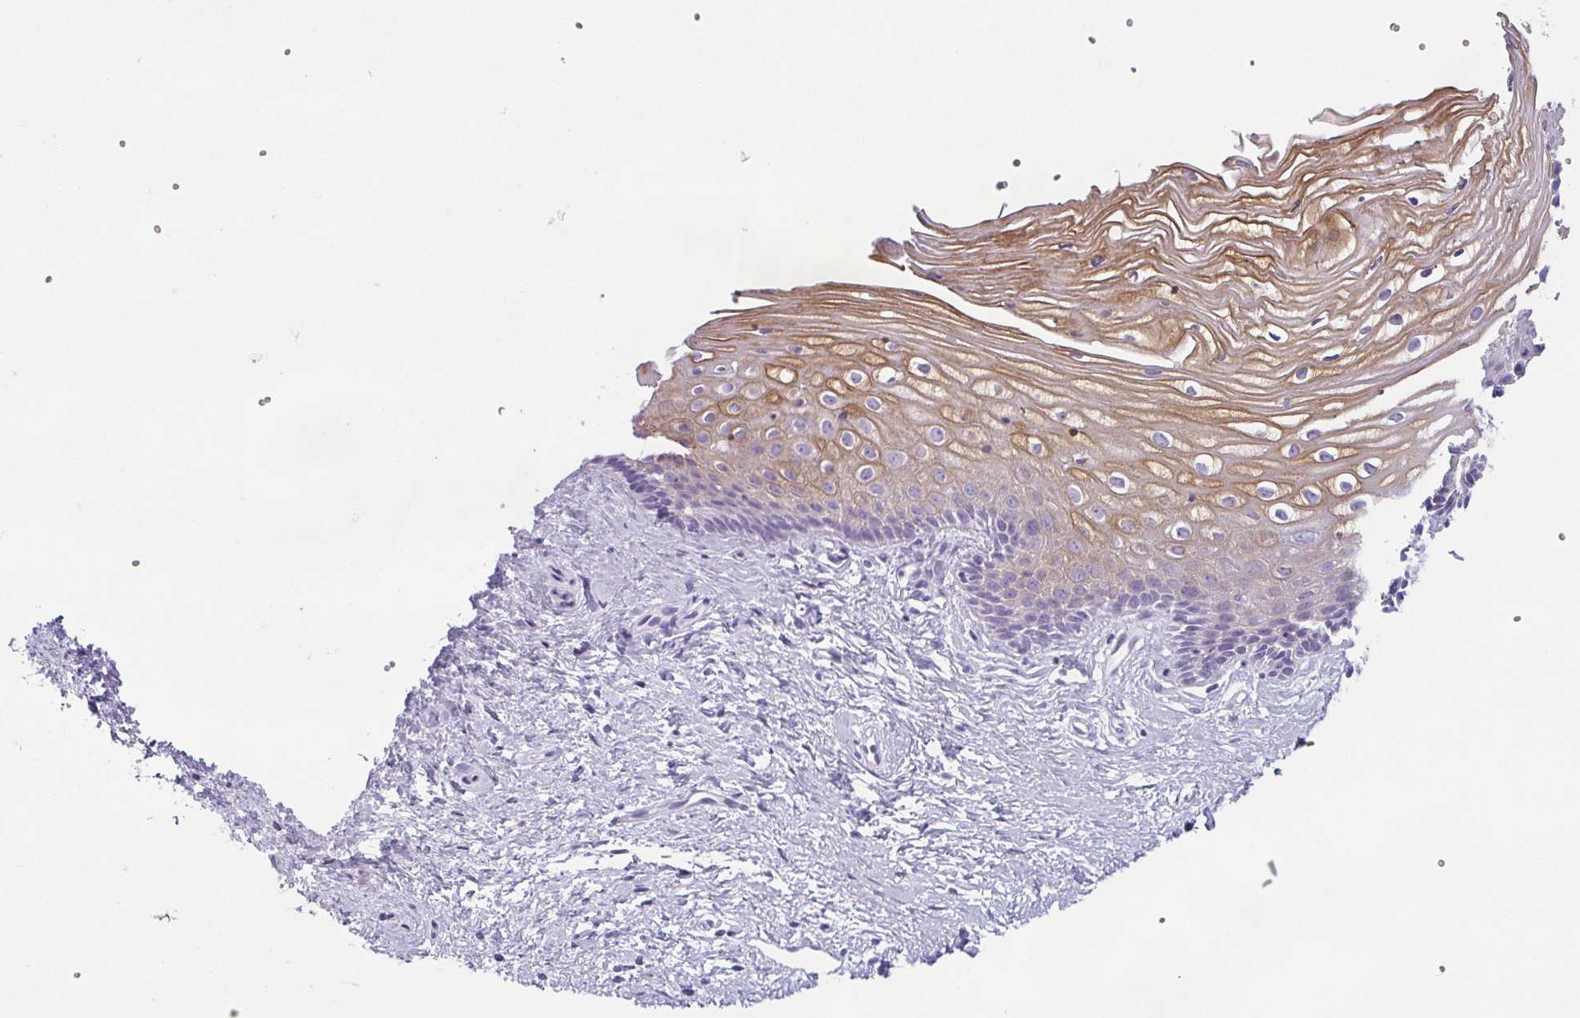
{"staining": {"intensity": "negative", "quantity": "none", "location": "none"}, "tissue": "cervix", "cell_type": "Glandular cells", "image_type": "normal", "snomed": [{"axis": "morphology", "description": "Normal tissue, NOS"}, {"axis": "topography", "description": "Cervix"}], "caption": "An IHC photomicrograph of unremarkable cervix is shown. There is no staining in glandular cells of cervix. (Brightfield microscopy of DAB immunohistochemistry at high magnification).", "gene": "KRT78", "patient": {"sex": "female", "age": 40}}